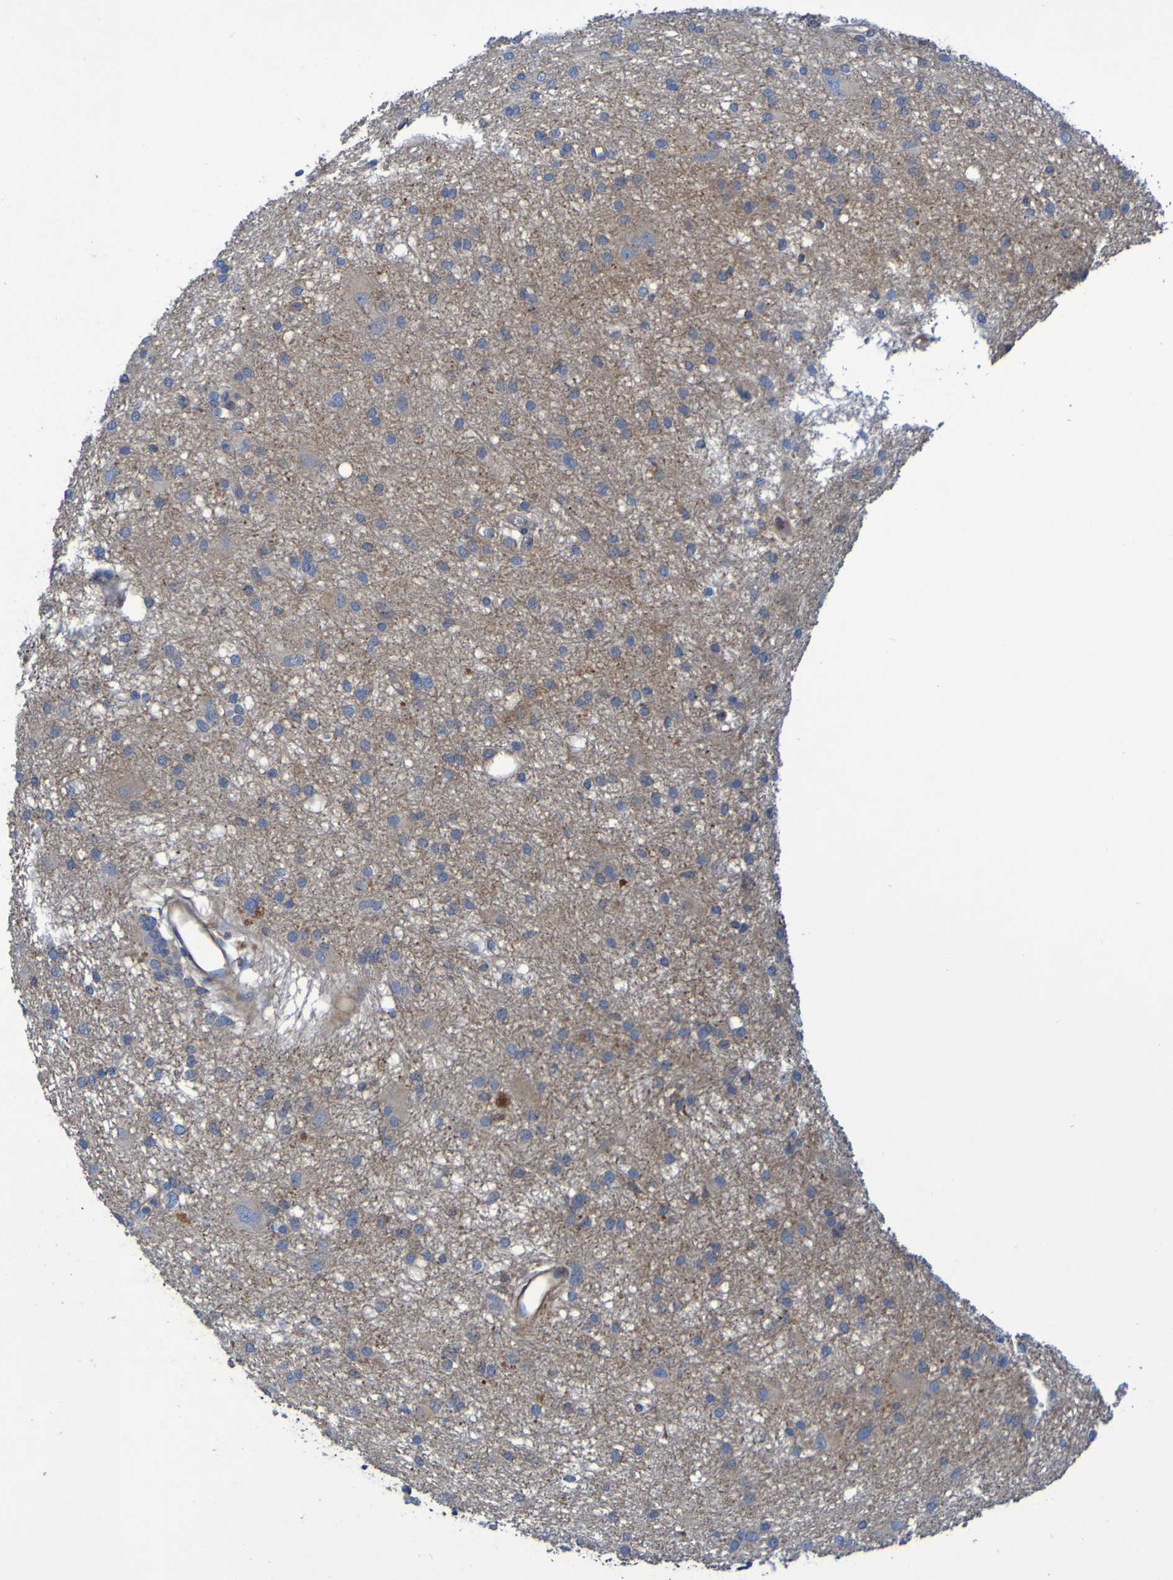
{"staining": {"intensity": "weak", "quantity": "<25%", "location": "cytoplasmic/membranous"}, "tissue": "glioma", "cell_type": "Tumor cells", "image_type": "cancer", "snomed": [{"axis": "morphology", "description": "Glioma, malignant, High grade"}, {"axis": "topography", "description": "Brain"}], "caption": "This histopathology image is of glioma stained with immunohistochemistry (IHC) to label a protein in brown with the nuclei are counter-stained blue. There is no positivity in tumor cells.", "gene": "ARHGEF16", "patient": {"sex": "female", "age": 59}}